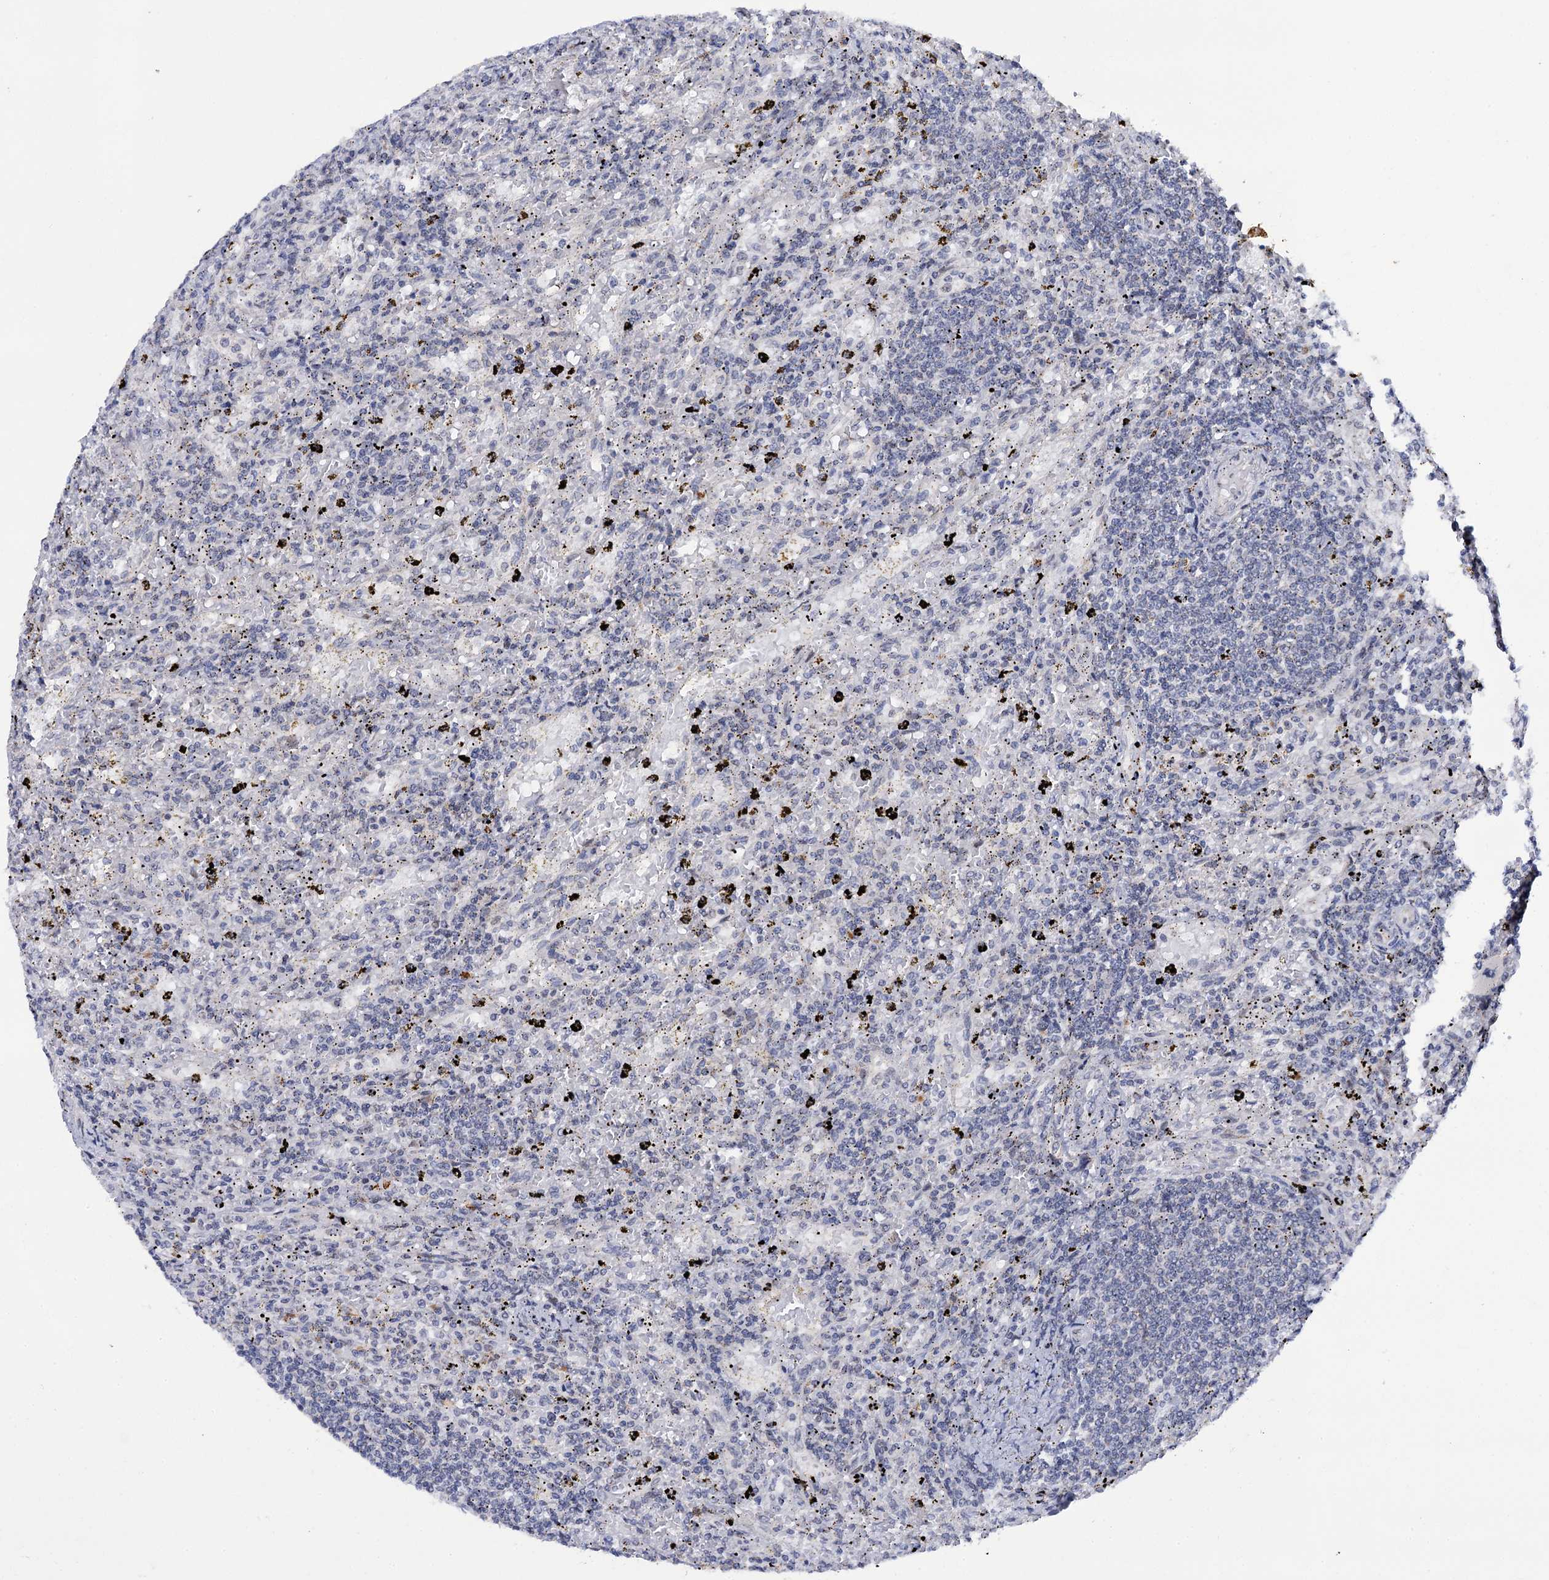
{"staining": {"intensity": "negative", "quantity": "none", "location": "none"}, "tissue": "lymphoma", "cell_type": "Tumor cells", "image_type": "cancer", "snomed": [{"axis": "morphology", "description": "Malignant lymphoma, non-Hodgkin's type, Low grade"}, {"axis": "topography", "description": "Spleen"}], "caption": "This is an IHC photomicrograph of human lymphoma. There is no staining in tumor cells.", "gene": "THAP2", "patient": {"sex": "male", "age": 76}}